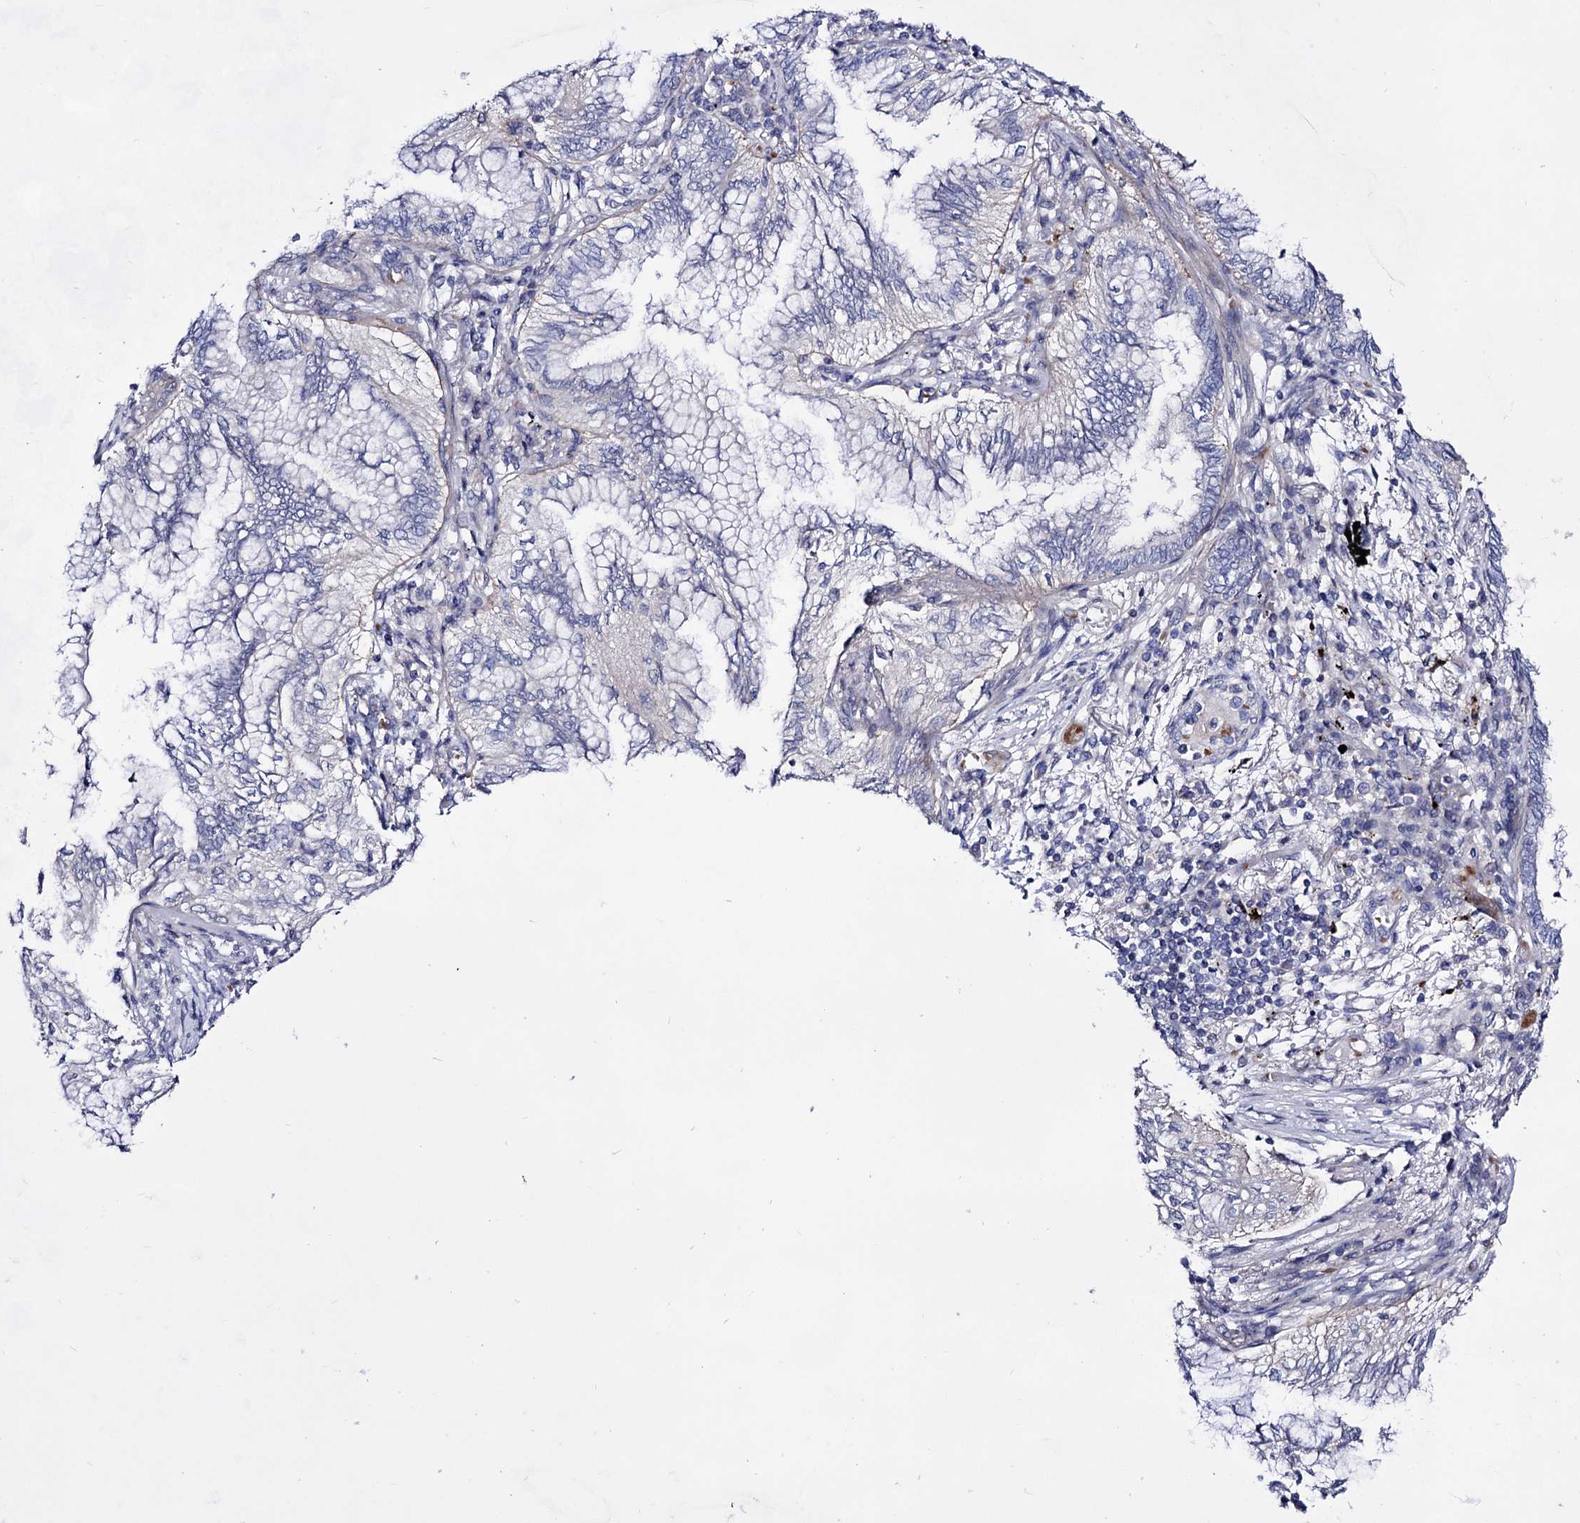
{"staining": {"intensity": "negative", "quantity": "none", "location": "none"}, "tissue": "lung cancer", "cell_type": "Tumor cells", "image_type": "cancer", "snomed": [{"axis": "morphology", "description": "Adenocarcinoma, NOS"}, {"axis": "topography", "description": "Lung"}], "caption": "A high-resolution micrograph shows immunohistochemistry (IHC) staining of lung cancer, which shows no significant positivity in tumor cells. (Stains: DAB immunohistochemistry with hematoxylin counter stain, Microscopy: brightfield microscopy at high magnification).", "gene": "PLIN1", "patient": {"sex": "female", "age": 70}}